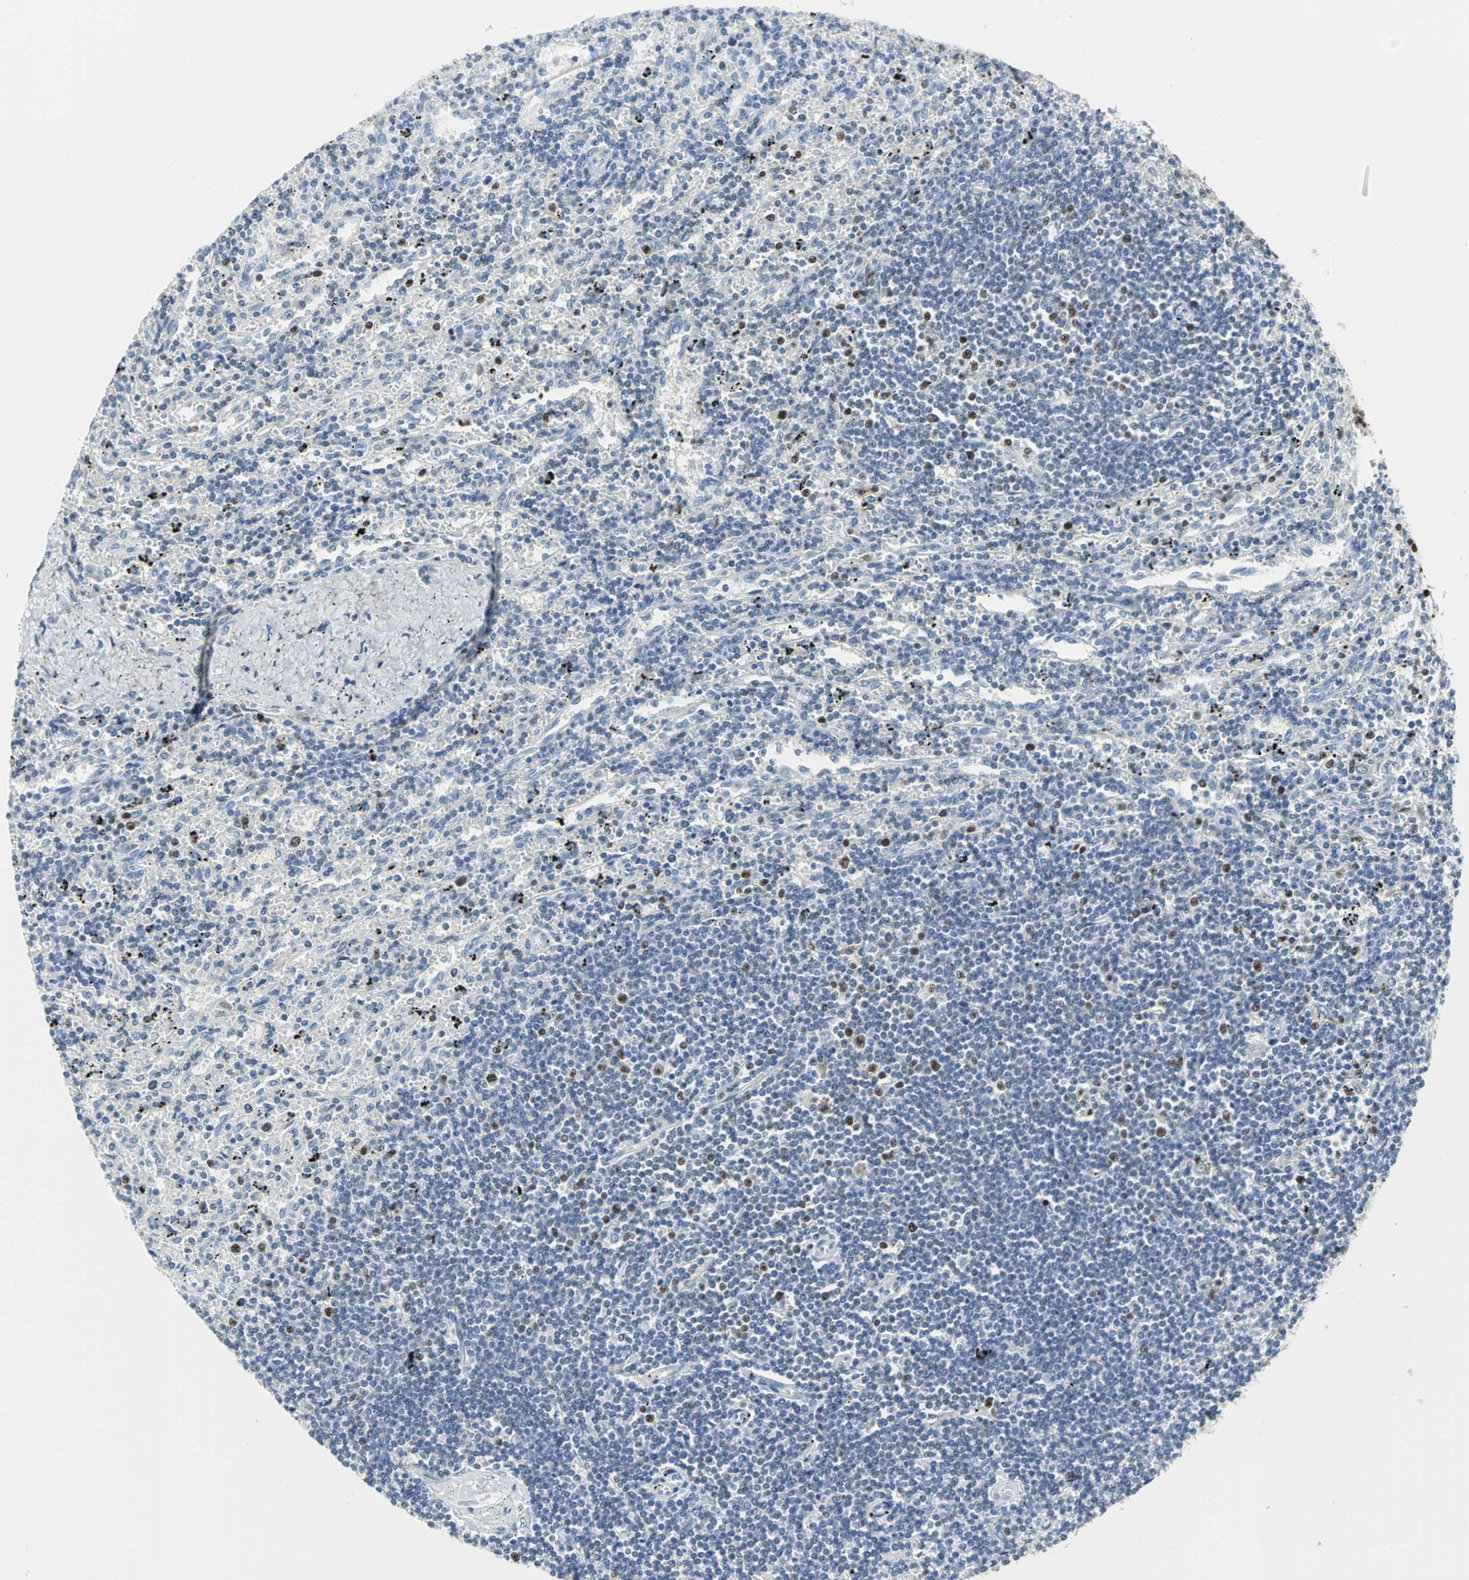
{"staining": {"intensity": "moderate", "quantity": "<25%", "location": "nuclear"}, "tissue": "lymphoma", "cell_type": "Tumor cells", "image_type": "cancer", "snomed": [{"axis": "morphology", "description": "Malignant lymphoma, non-Hodgkin's type, Low grade"}, {"axis": "topography", "description": "Spleen"}], "caption": "Lymphoma tissue exhibits moderate nuclear staining in about <25% of tumor cells, visualized by immunohistochemistry.", "gene": "MCM3", "patient": {"sex": "male", "age": 76}}